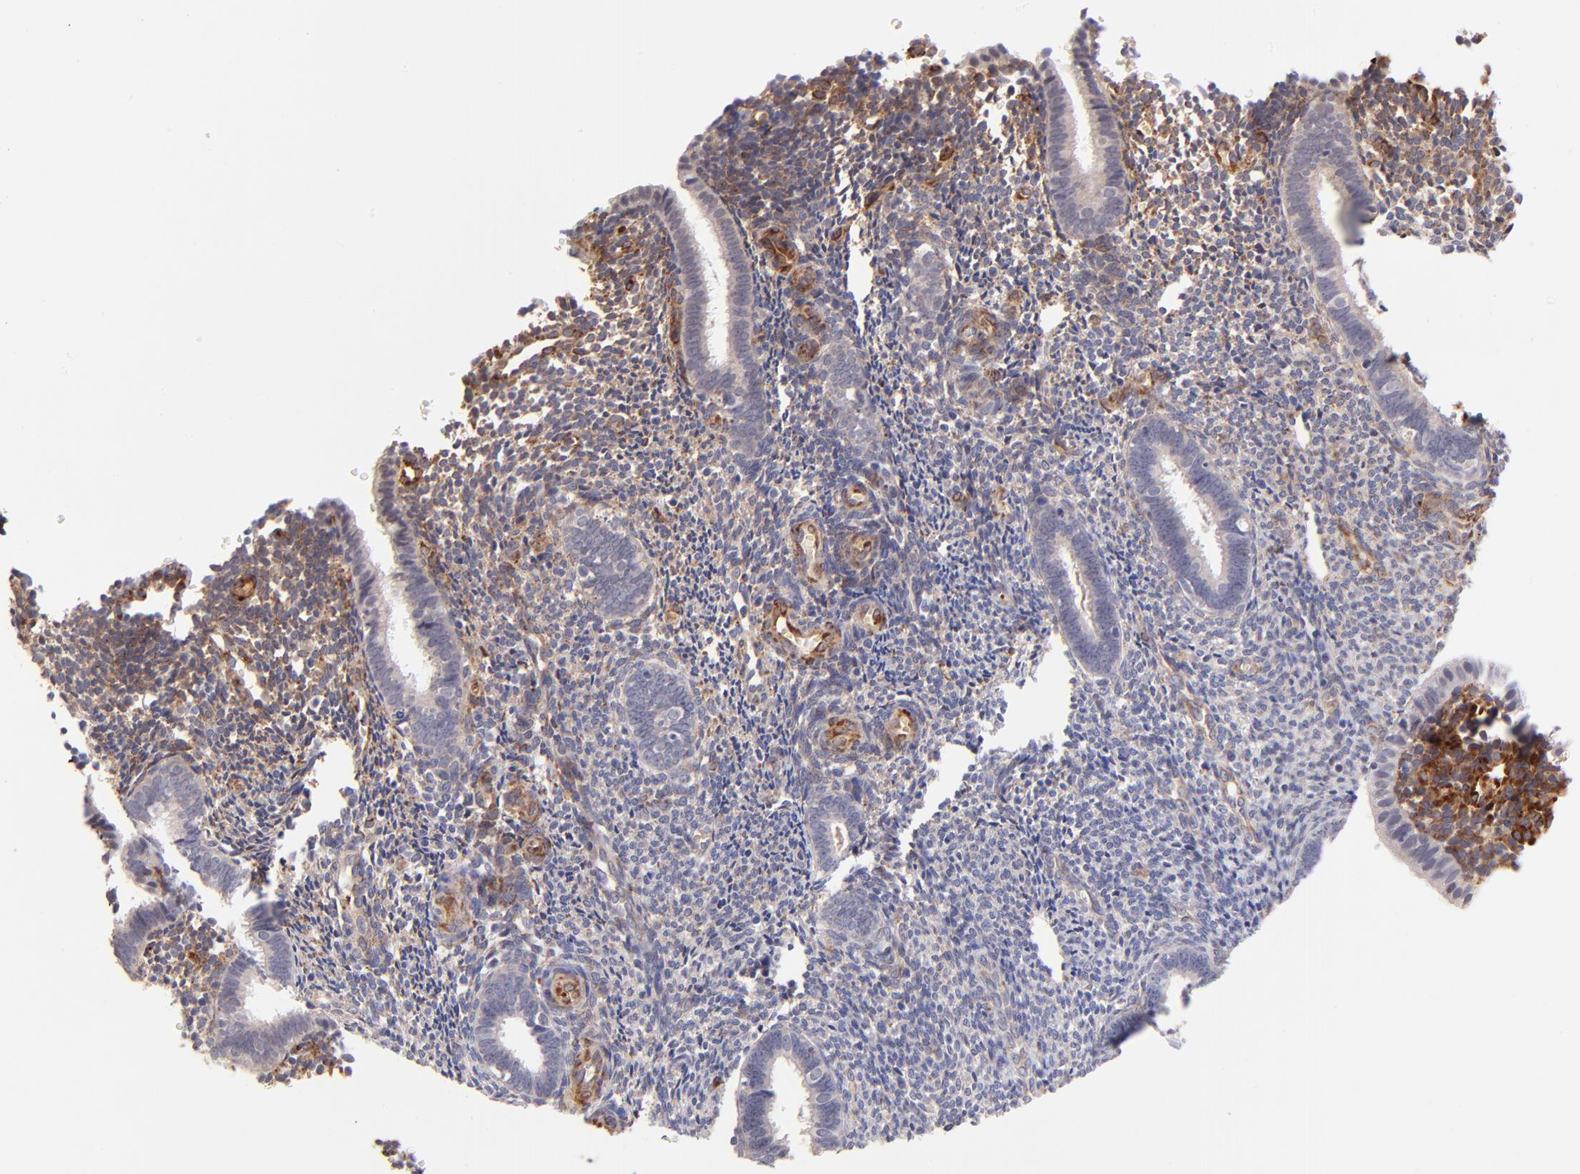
{"staining": {"intensity": "strong", "quantity": ">75%", "location": "cytoplasmic/membranous"}, "tissue": "endometrium", "cell_type": "Cells in endometrial stroma", "image_type": "normal", "snomed": [{"axis": "morphology", "description": "Normal tissue, NOS"}, {"axis": "topography", "description": "Endometrium"}], "caption": "Strong cytoplasmic/membranous positivity for a protein is identified in approximately >75% of cells in endometrial stroma of normal endometrium using immunohistochemistry.", "gene": "SPARC", "patient": {"sex": "female", "age": 27}}